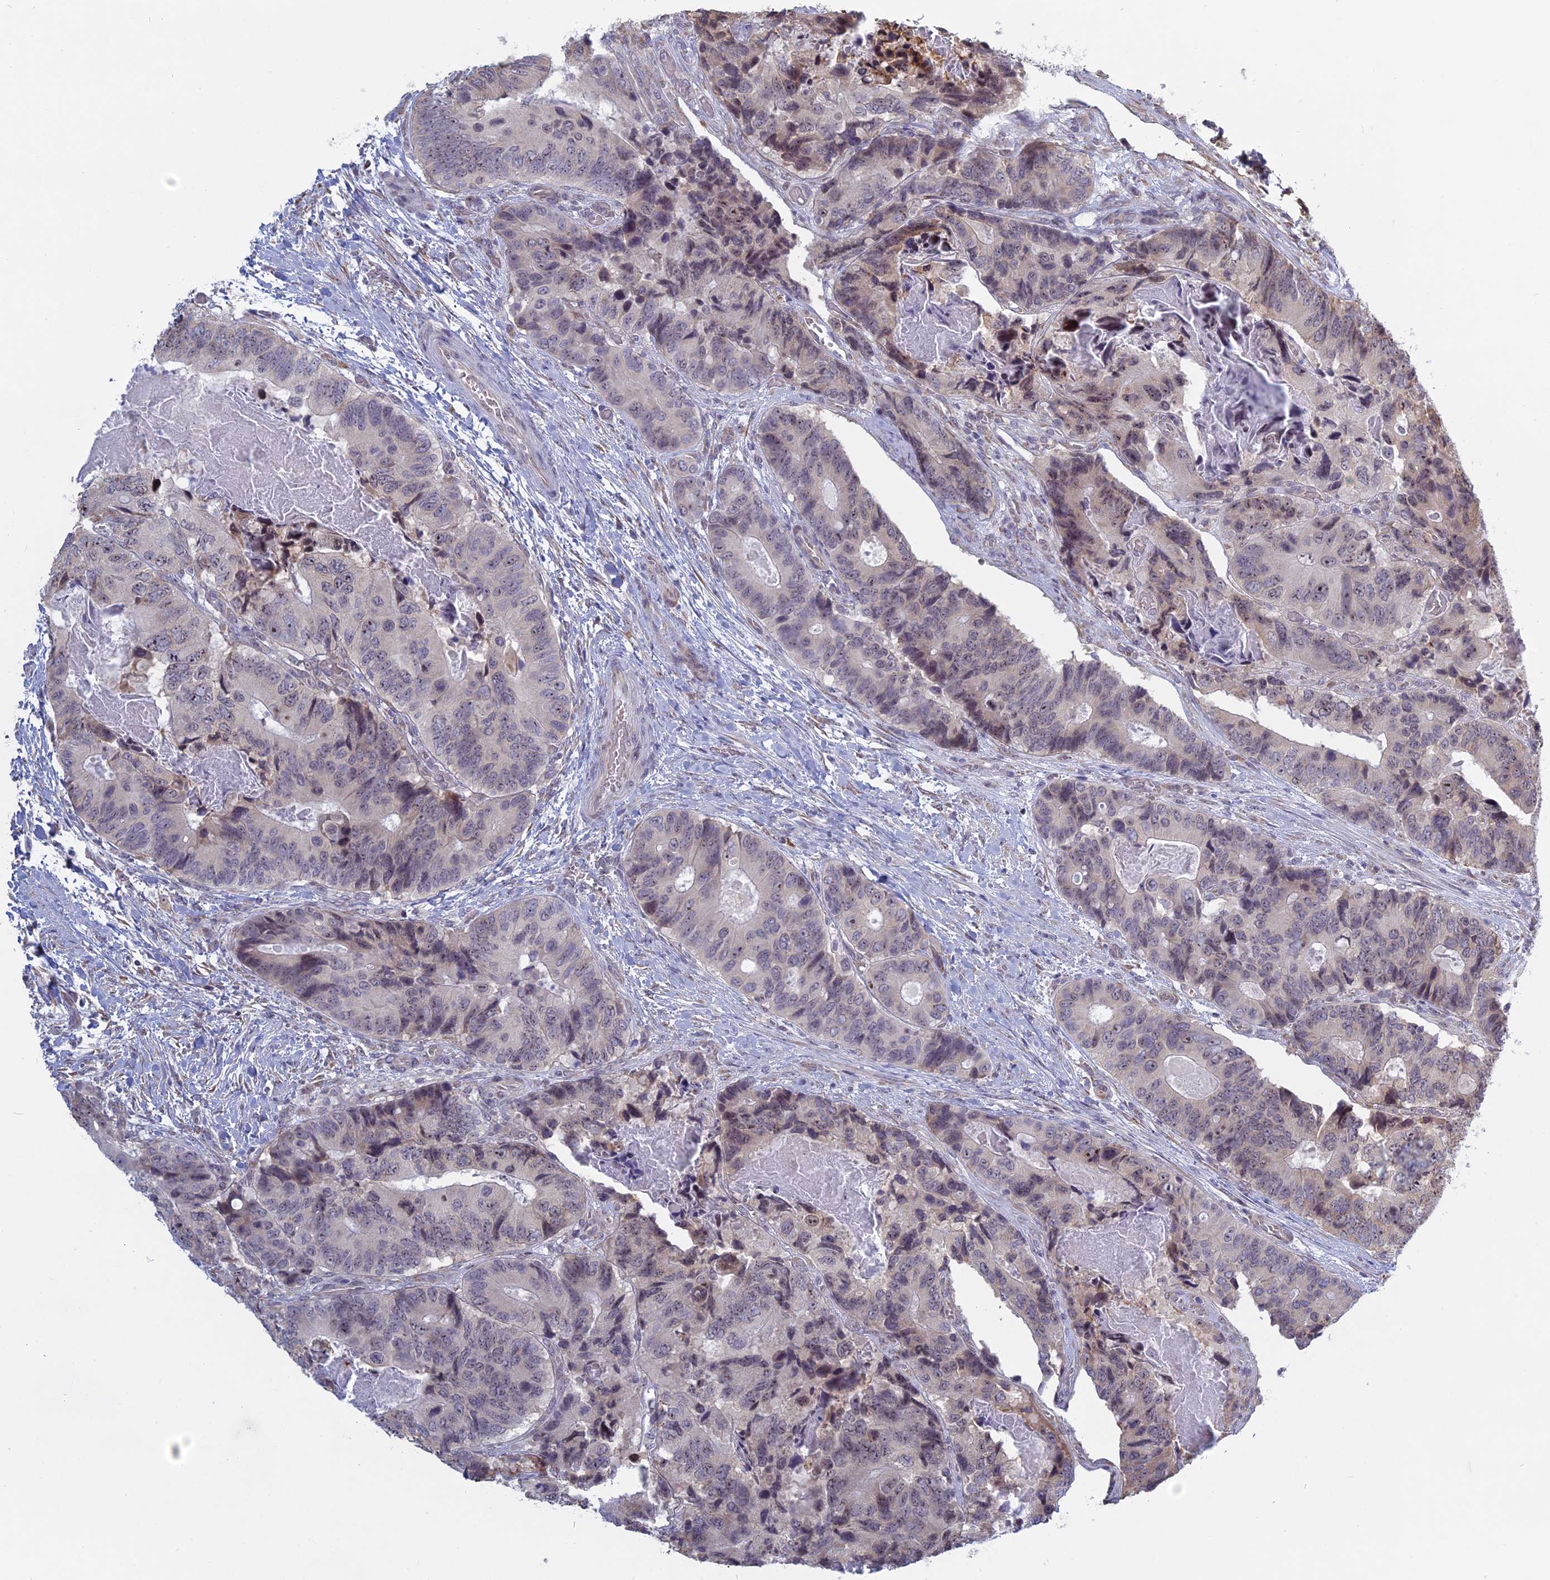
{"staining": {"intensity": "moderate", "quantity": "<25%", "location": "nuclear"}, "tissue": "colorectal cancer", "cell_type": "Tumor cells", "image_type": "cancer", "snomed": [{"axis": "morphology", "description": "Adenocarcinoma, NOS"}, {"axis": "topography", "description": "Colon"}], "caption": "This photomicrograph exhibits colorectal cancer stained with IHC to label a protein in brown. The nuclear of tumor cells show moderate positivity for the protein. Nuclei are counter-stained blue.", "gene": "RPS19BP1", "patient": {"sex": "male", "age": 84}}